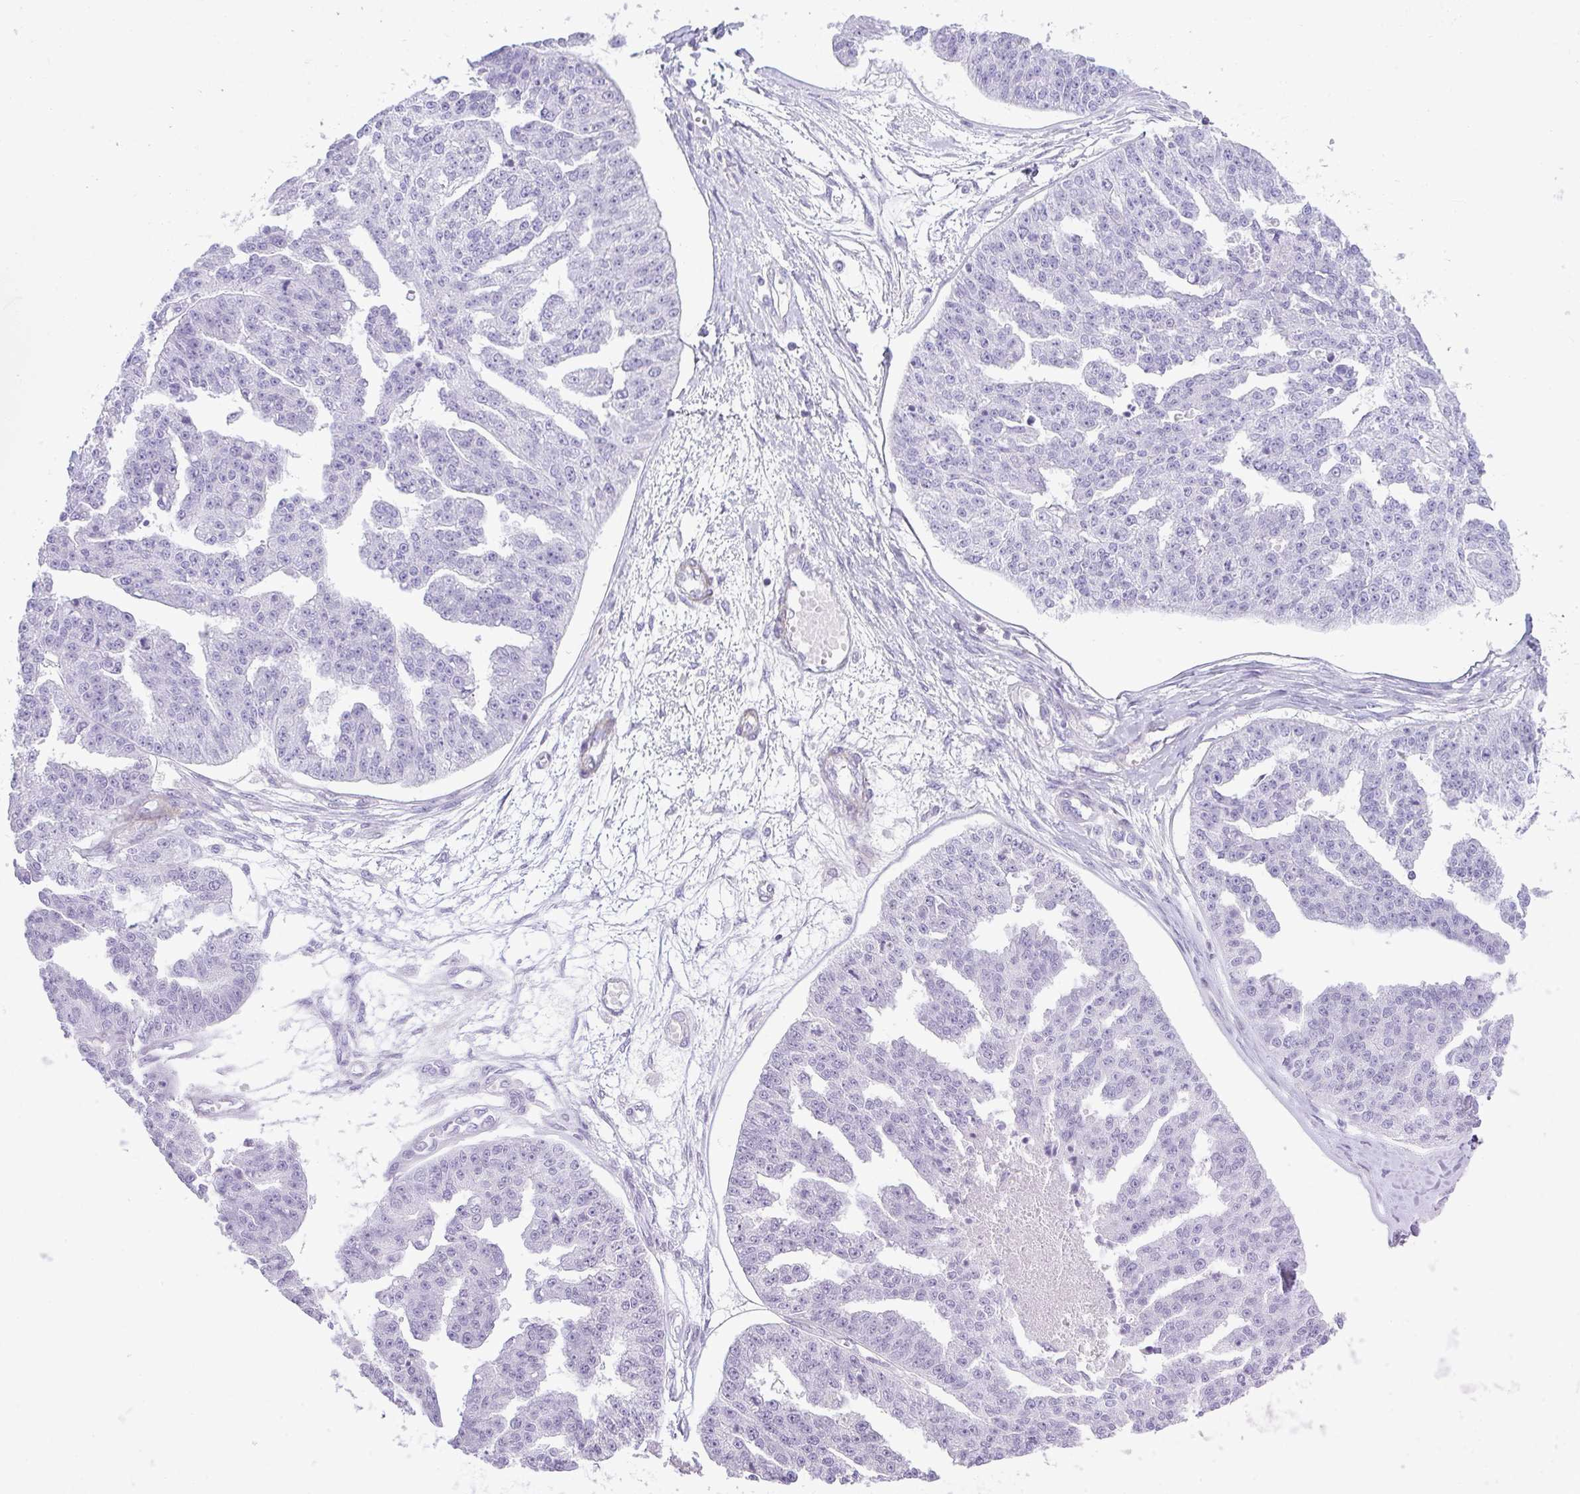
{"staining": {"intensity": "negative", "quantity": "none", "location": "none"}, "tissue": "ovarian cancer", "cell_type": "Tumor cells", "image_type": "cancer", "snomed": [{"axis": "morphology", "description": "Cystadenocarcinoma, serous, NOS"}, {"axis": "topography", "description": "Ovary"}], "caption": "Immunohistochemistry (IHC) micrograph of neoplastic tissue: ovarian cancer stained with DAB shows no significant protein expression in tumor cells. The staining was performed using DAB to visualize the protein expression in brown, while the nuclei were stained in blue with hematoxylin (Magnification: 20x).", "gene": "CDRT15", "patient": {"sex": "female", "age": 58}}